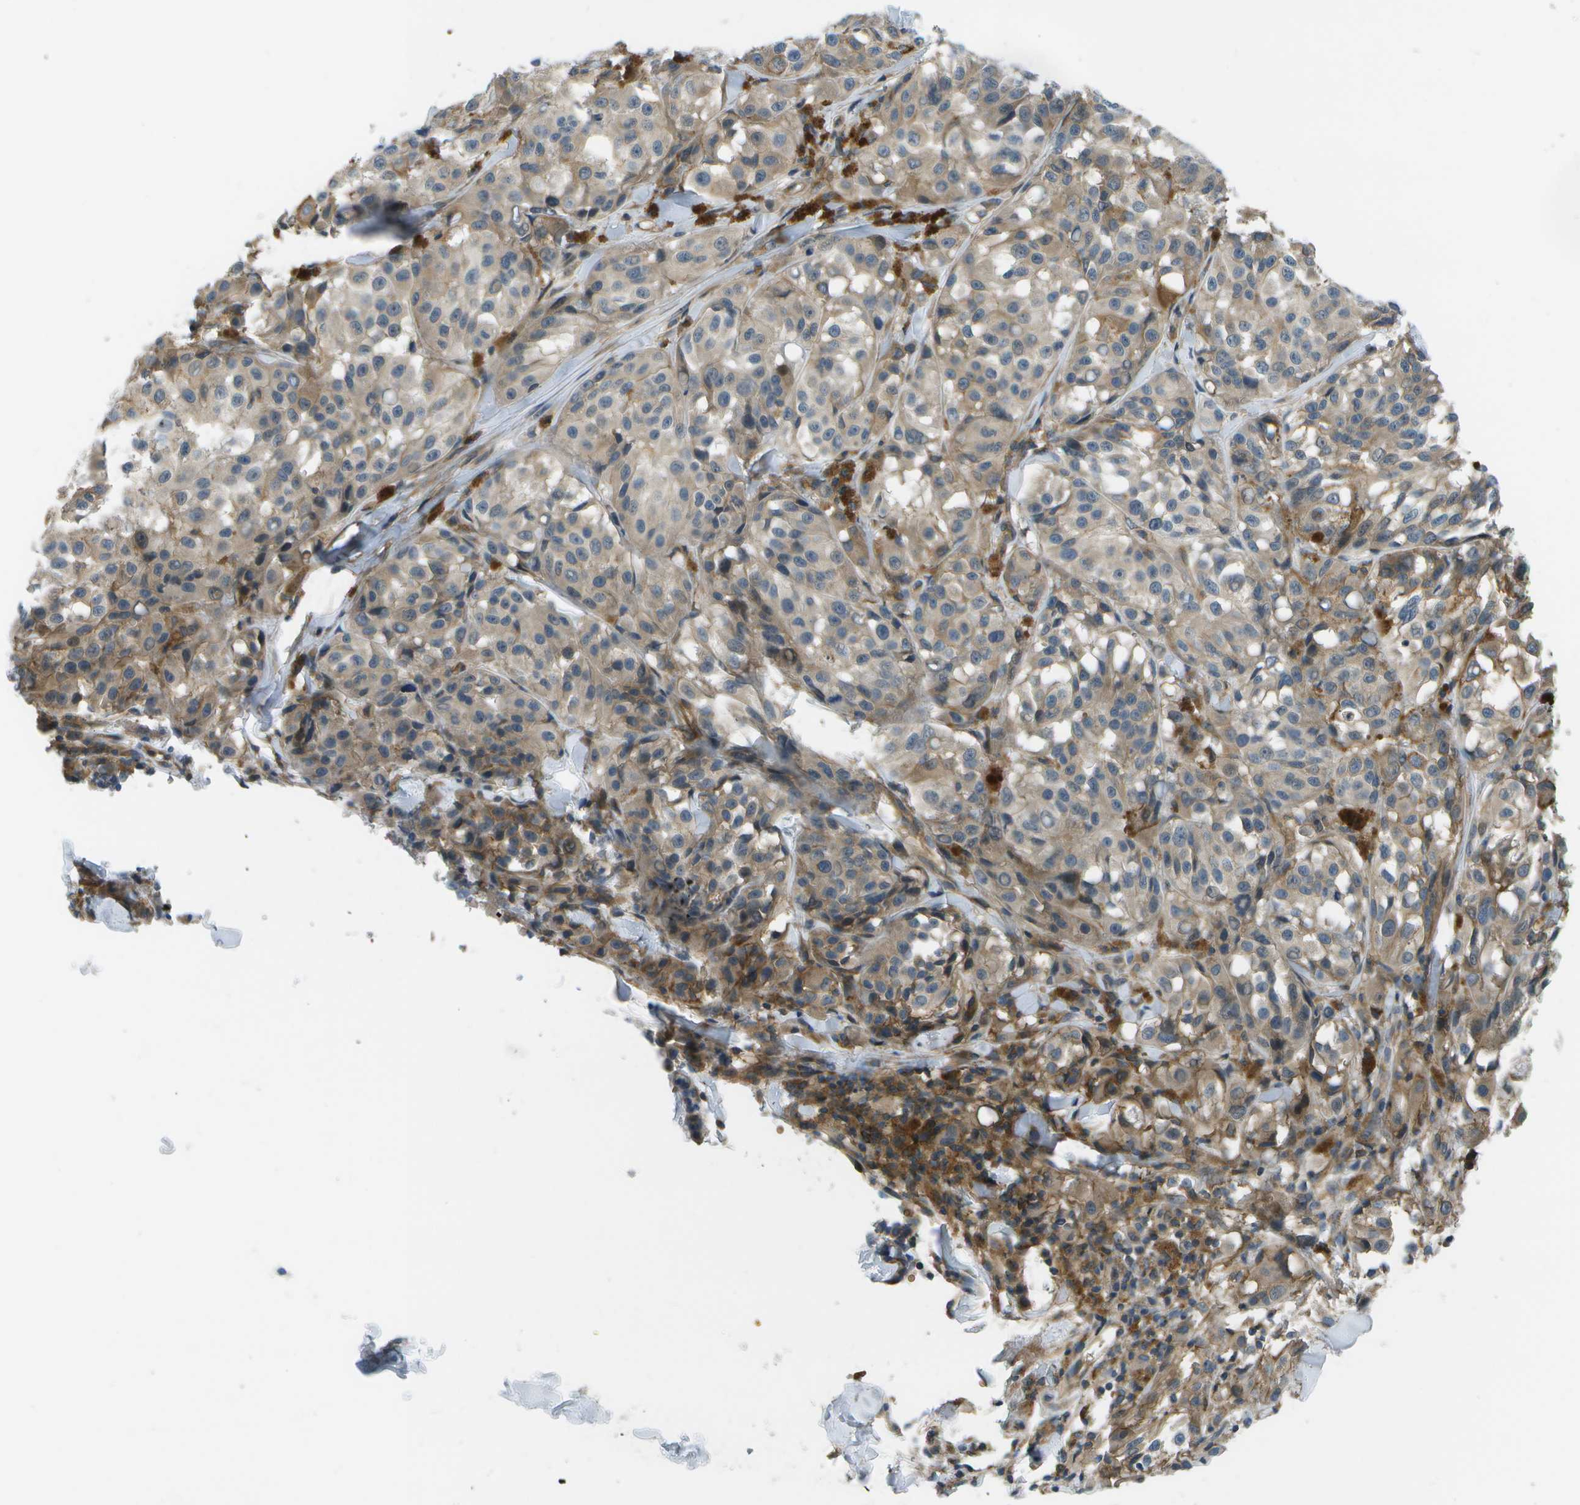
{"staining": {"intensity": "weak", "quantity": "25%-75%", "location": "cytoplasmic/membranous"}, "tissue": "melanoma", "cell_type": "Tumor cells", "image_type": "cancer", "snomed": [{"axis": "morphology", "description": "Malignant melanoma, NOS"}, {"axis": "topography", "description": "Skin"}], "caption": "Immunohistochemistry (DAB) staining of human melanoma exhibits weak cytoplasmic/membranous protein positivity in approximately 25%-75% of tumor cells.", "gene": "CTIF", "patient": {"sex": "male", "age": 84}}